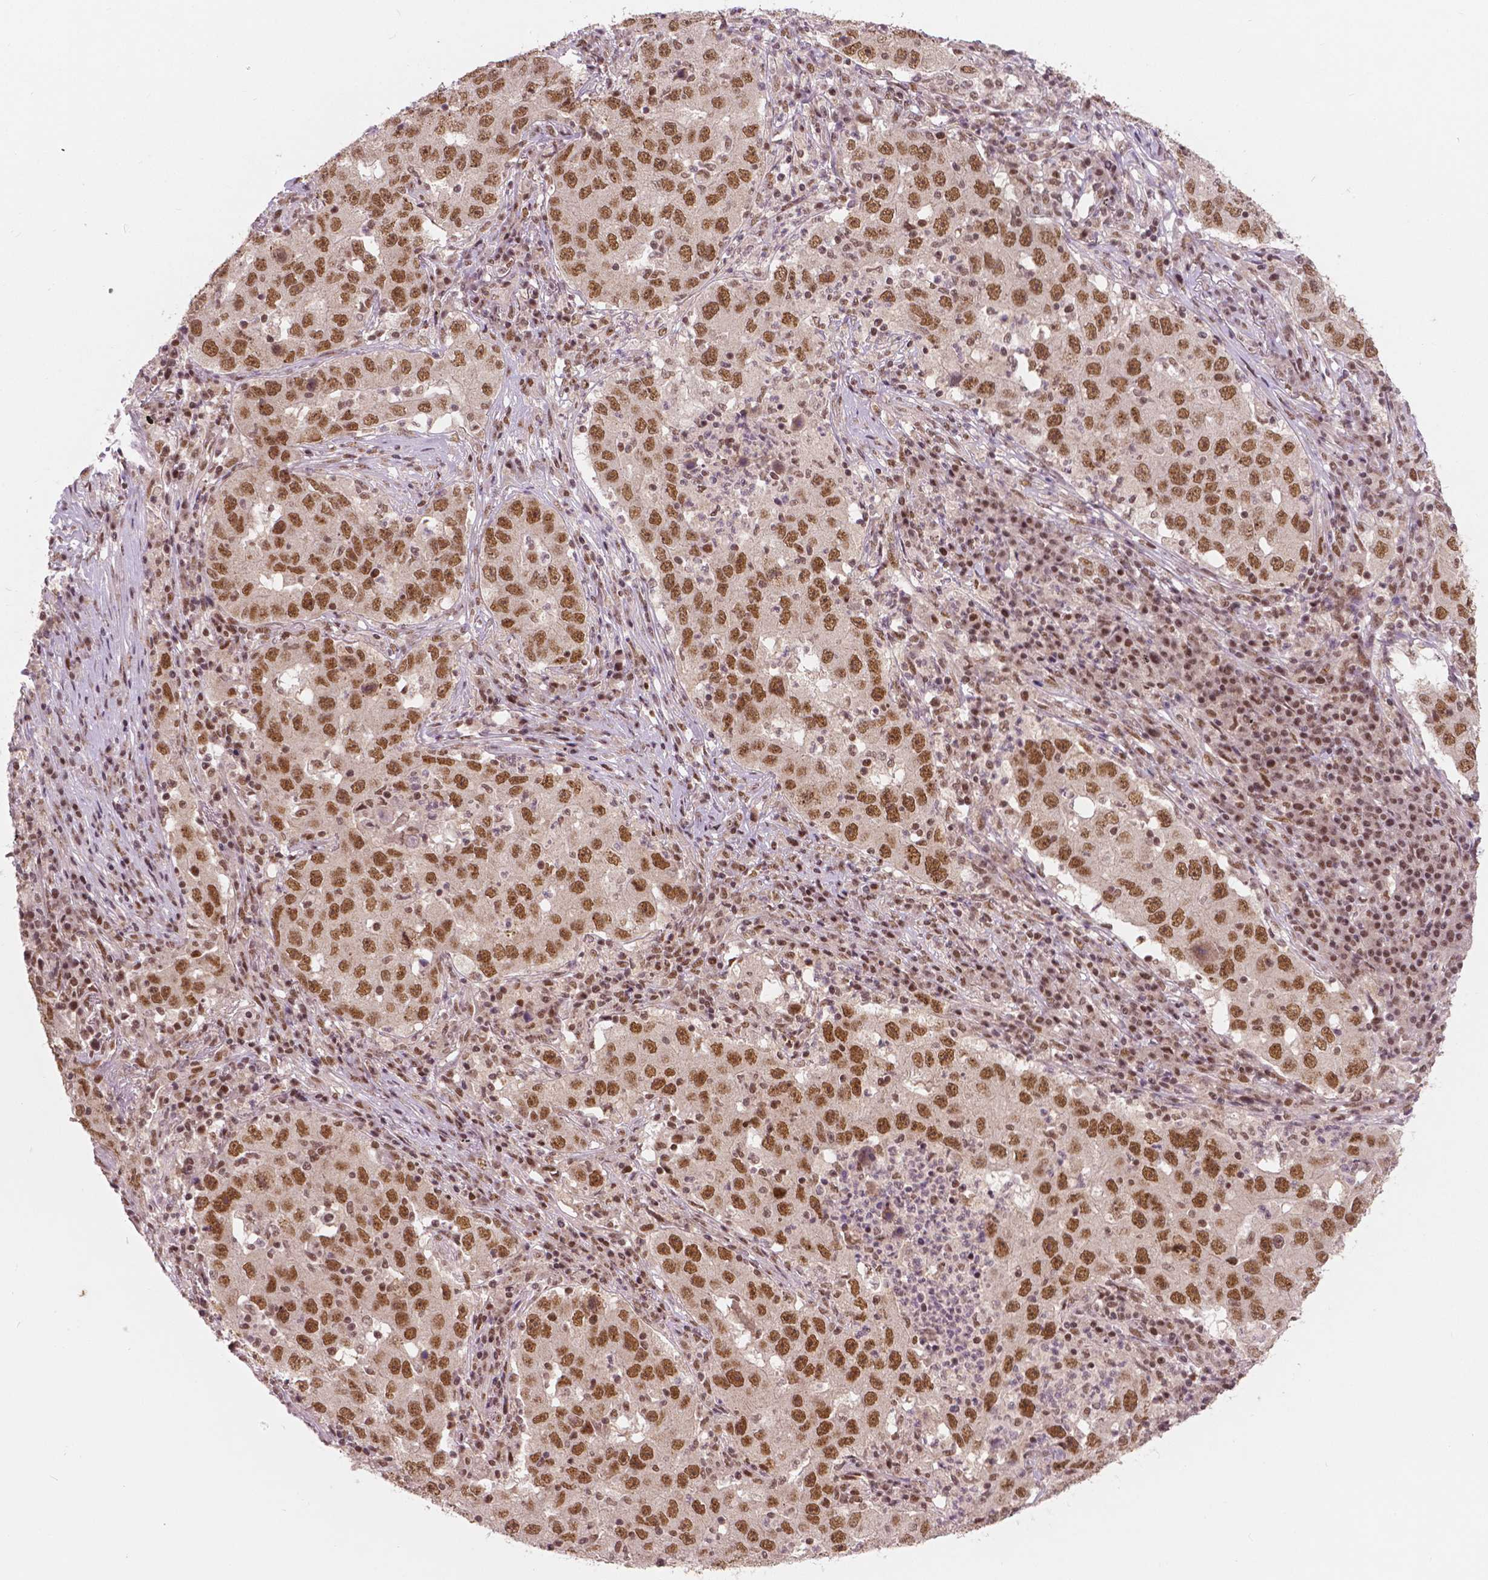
{"staining": {"intensity": "strong", "quantity": ">75%", "location": "nuclear"}, "tissue": "lung cancer", "cell_type": "Tumor cells", "image_type": "cancer", "snomed": [{"axis": "morphology", "description": "Adenocarcinoma, NOS"}, {"axis": "topography", "description": "Lung"}], "caption": "An immunohistochemistry (IHC) image of tumor tissue is shown. Protein staining in brown shows strong nuclear positivity in adenocarcinoma (lung) within tumor cells.", "gene": "NSD2", "patient": {"sex": "male", "age": 73}}